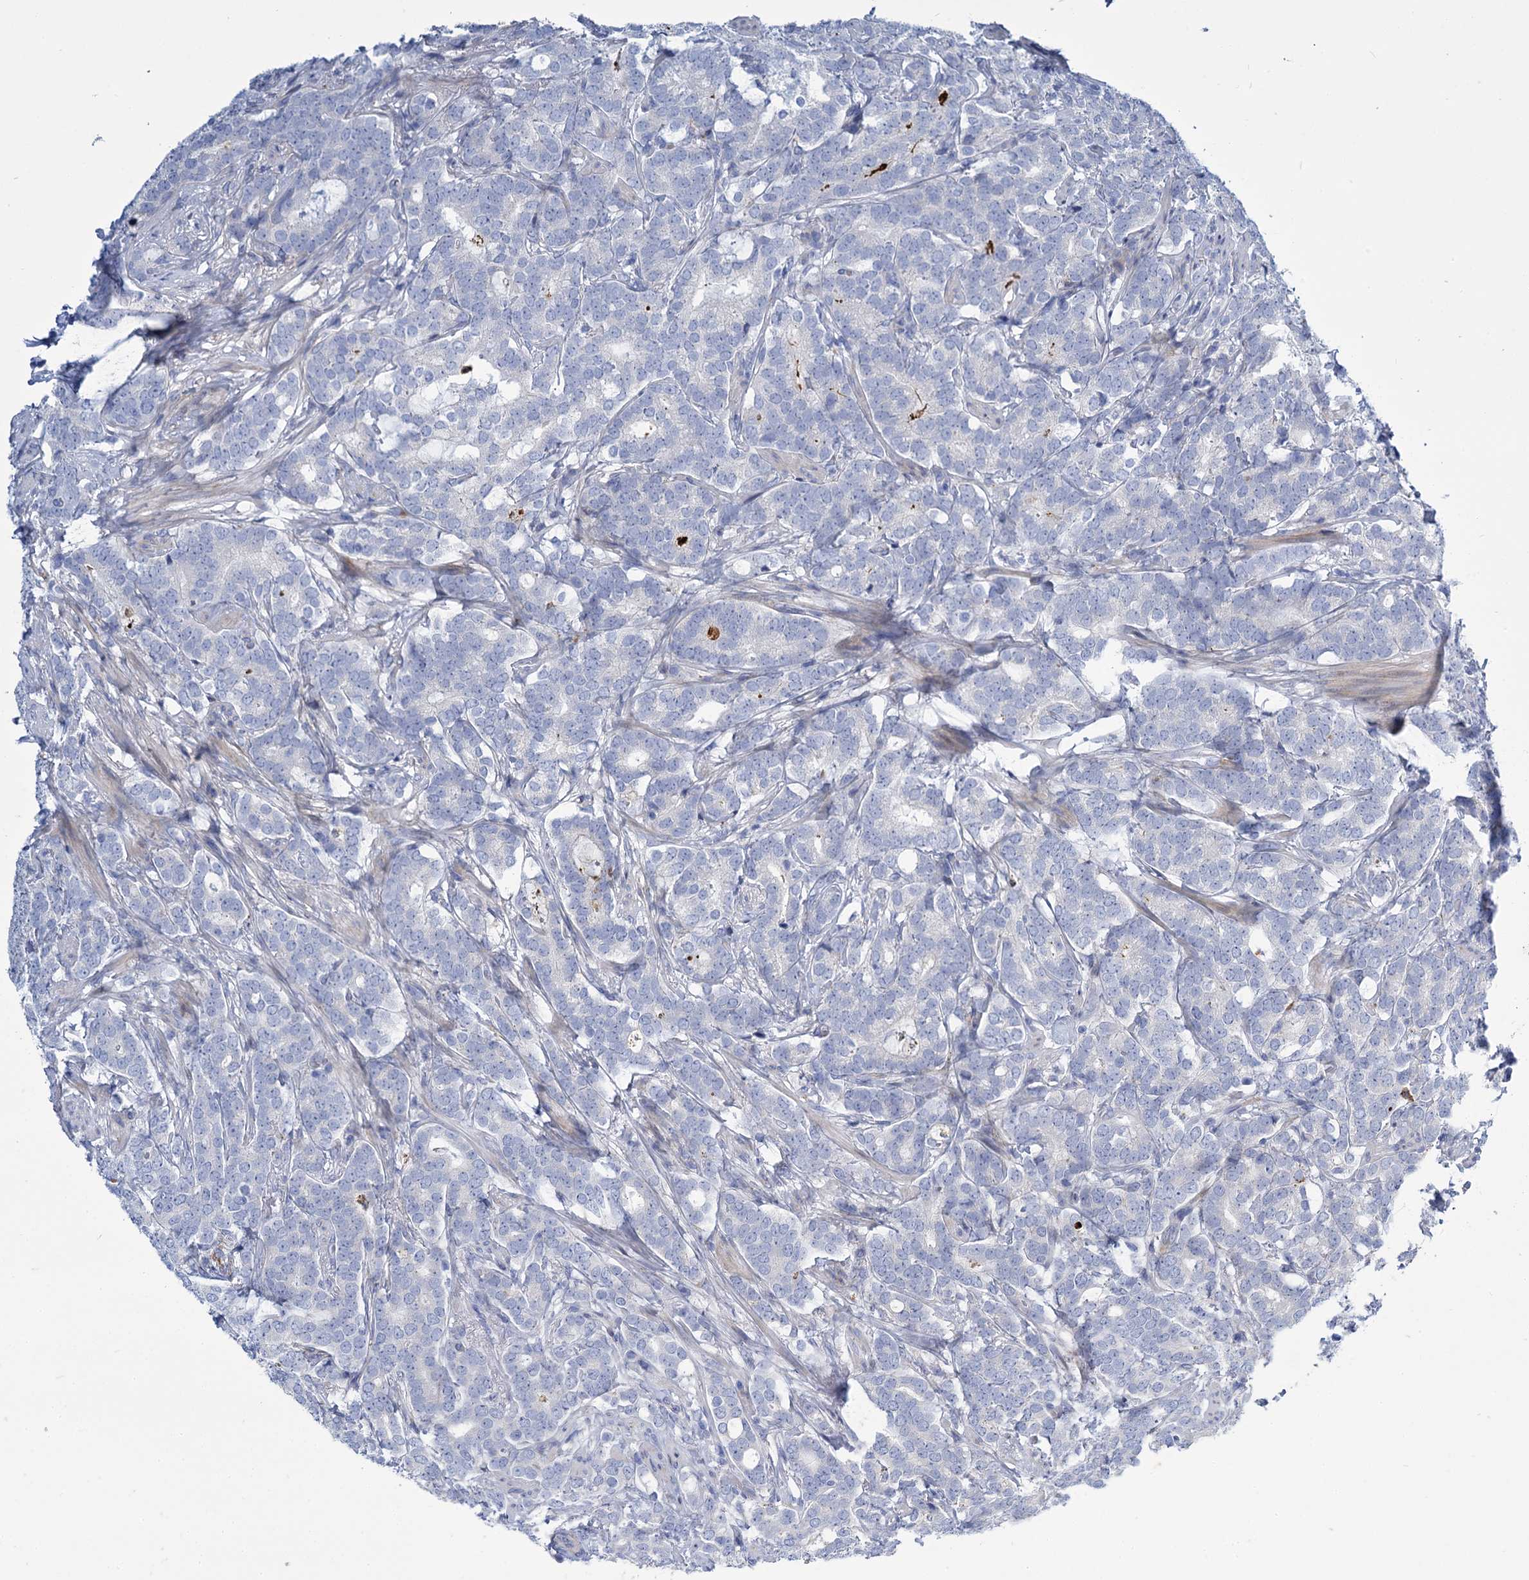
{"staining": {"intensity": "negative", "quantity": "none", "location": "none"}, "tissue": "prostate cancer", "cell_type": "Tumor cells", "image_type": "cancer", "snomed": [{"axis": "morphology", "description": "Adenocarcinoma, Low grade"}, {"axis": "topography", "description": "Prostate"}], "caption": "IHC image of human prostate cancer stained for a protein (brown), which shows no positivity in tumor cells.", "gene": "TRIM77", "patient": {"sex": "male", "age": 71}}